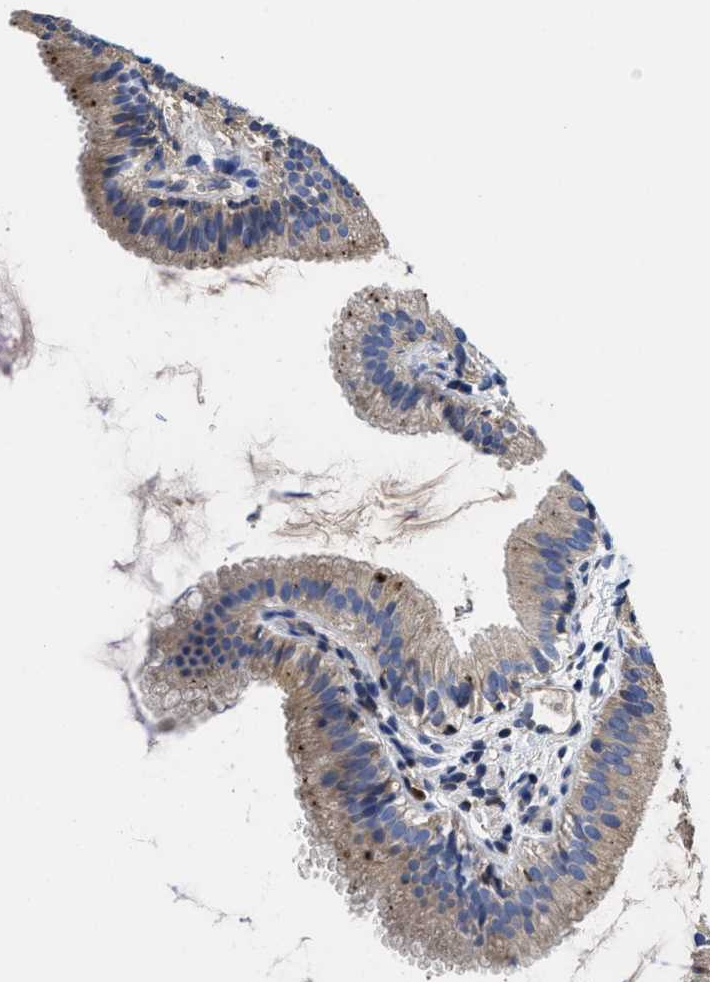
{"staining": {"intensity": "moderate", "quantity": ">75%", "location": "cytoplasmic/membranous"}, "tissue": "gallbladder", "cell_type": "Glandular cells", "image_type": "normal", "snomed": [{"axis": "morphology", "description": "Normal tissue, NOS"}, {"axis": "topography", "description": "Gallbladder"}], "caption": "Protein staining of normal gallbladder reveals moderate cytoplasmic/membranous staining in approximately >75% of glandular cells.", "gene": "YARS1", "patient": {"sex": "female", "age": 26}}